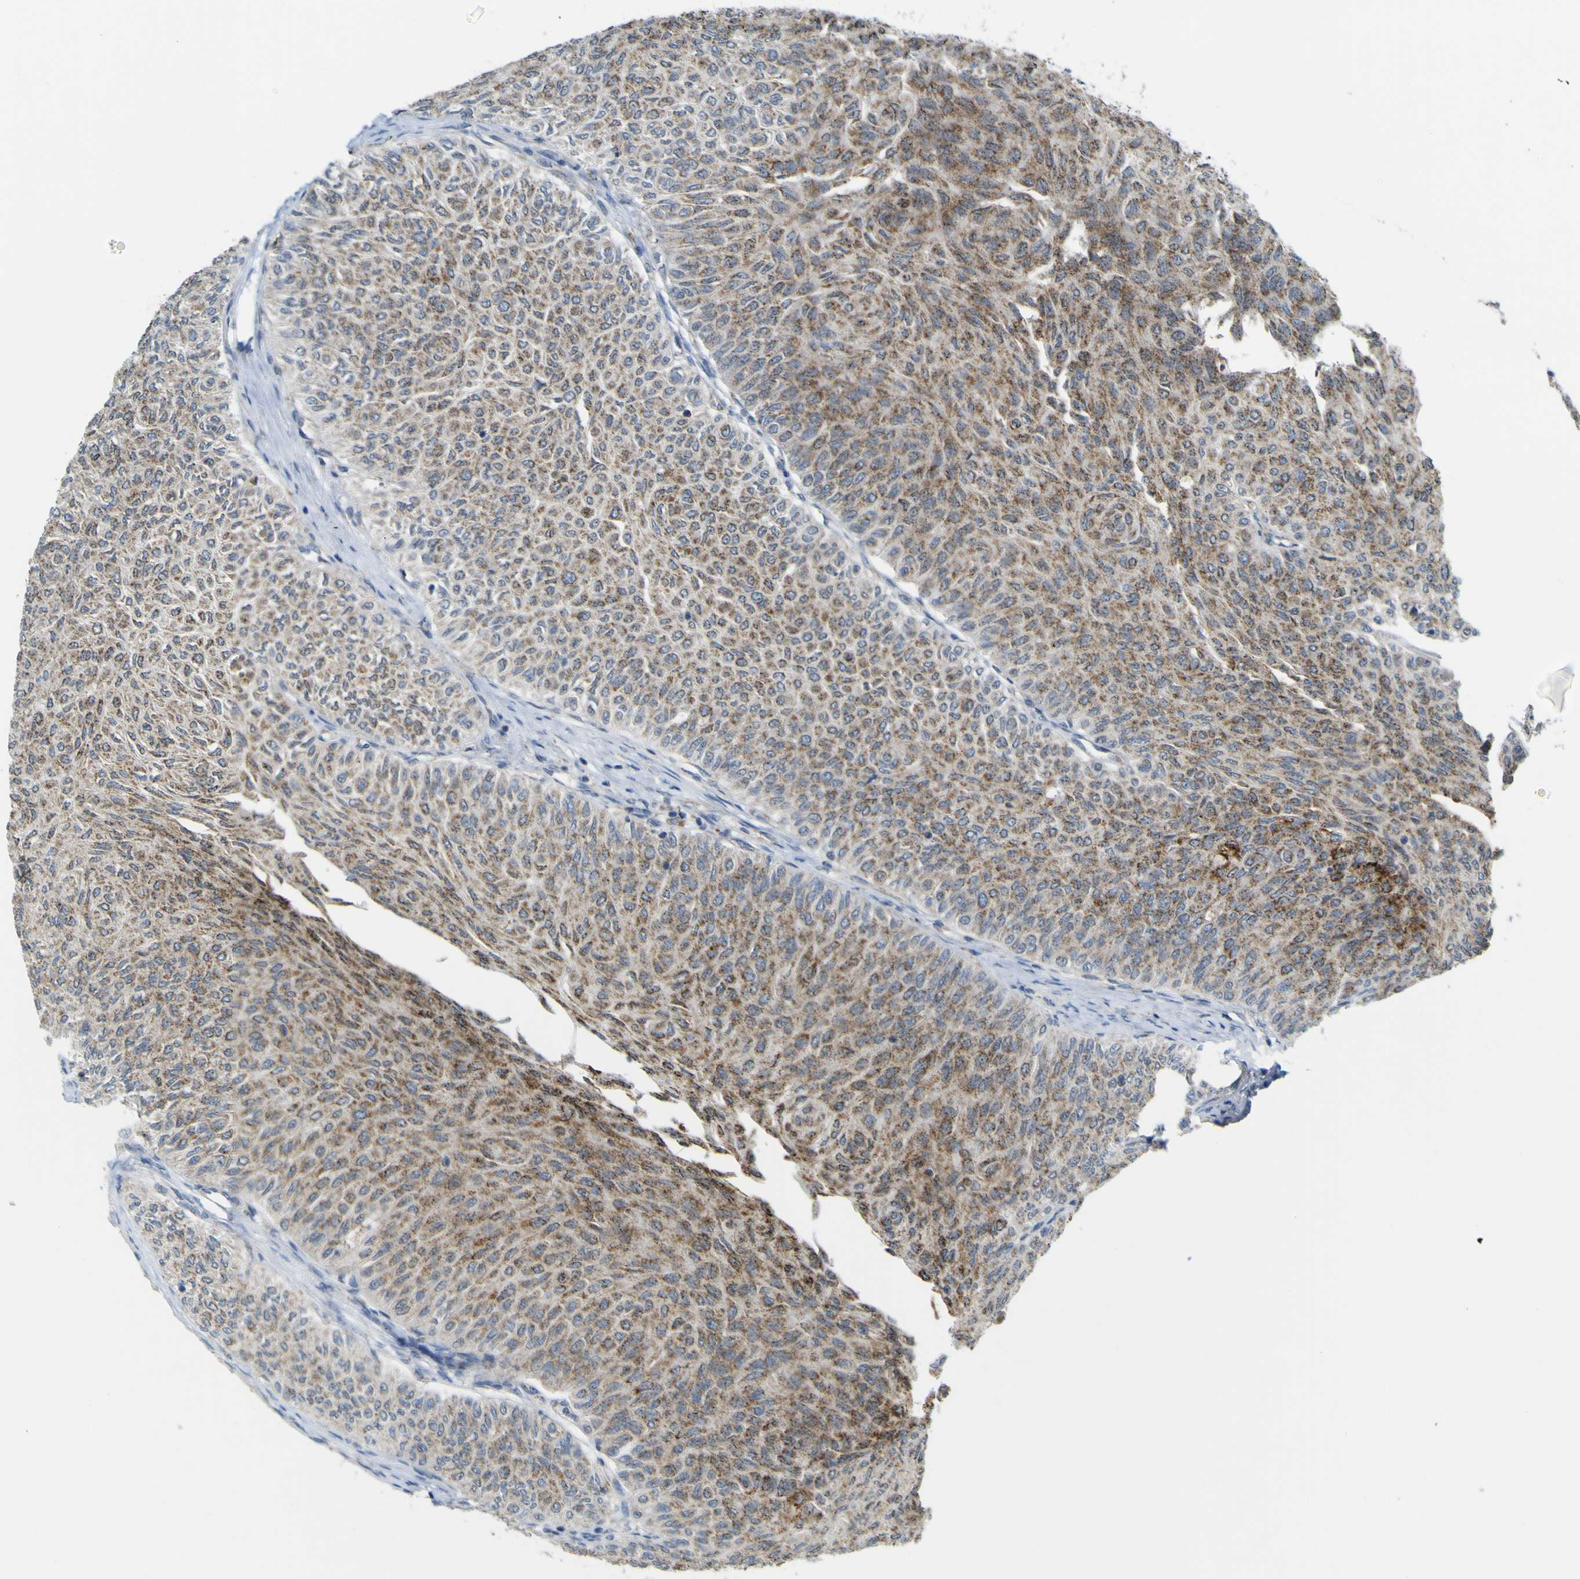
{"staining": {"intensity": "weak", "quantity": ">75%", "location": "cytoplasmic/membranous"}, "tissue": "urothelial cancer", "cell_type": "Tumor cells", "image_type": "cancer", "snomed": [{"axis": "morphology", "description": "Urothelial carcinoma, Low grade"}, {"axis": "topography", "description": "Urinary bladder"}], "caption": "Urothelial cancer tissue displays weak cytoplasmic/membranous staining in about >75% of tumor cells, visualized by immunohistochemistry.", "gene": "ACBD5", "patient": {"sex": "male", "age": 78}}